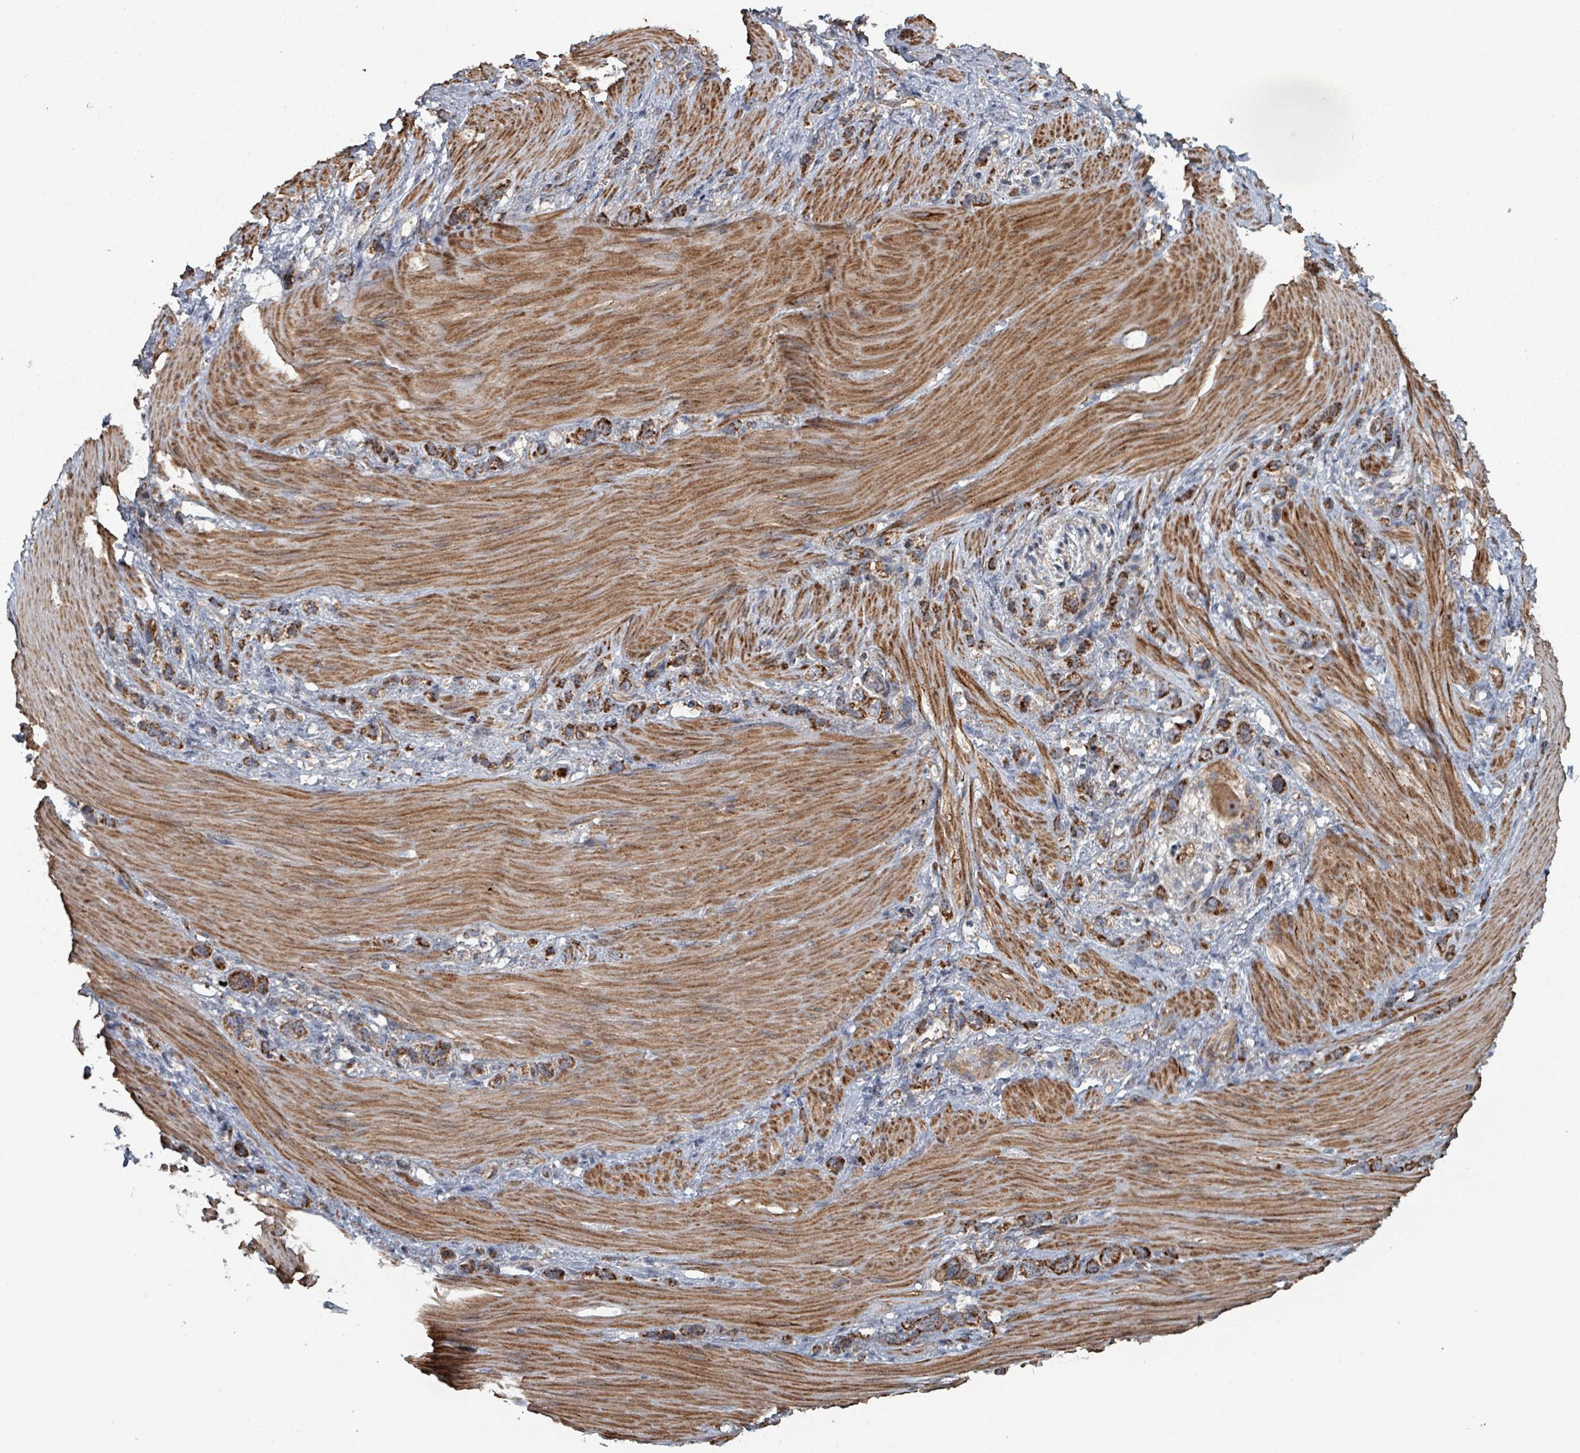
{"staining": {"intensity": "strong", "quantity": ">75%", "location": "cytoplasmic/membranous"}, "tissue": "stomach cancer", "cell_type": "Tumor cells", "image_type": "cancer", "snomed": [{"axis": "morphology", "description": "Adenocarcinoma, NOS"}, {"axis": "topography", "description": "Stomach"}], "caption": "Immunohistochemistry of stomach cancer (adenocarcinoma) exhibits high levels of strong cytoplasmic/membranous staining in about >75% of tumor cells.", "gene": "MRPL4", "patient": {"sex": "female", "age": 65}}